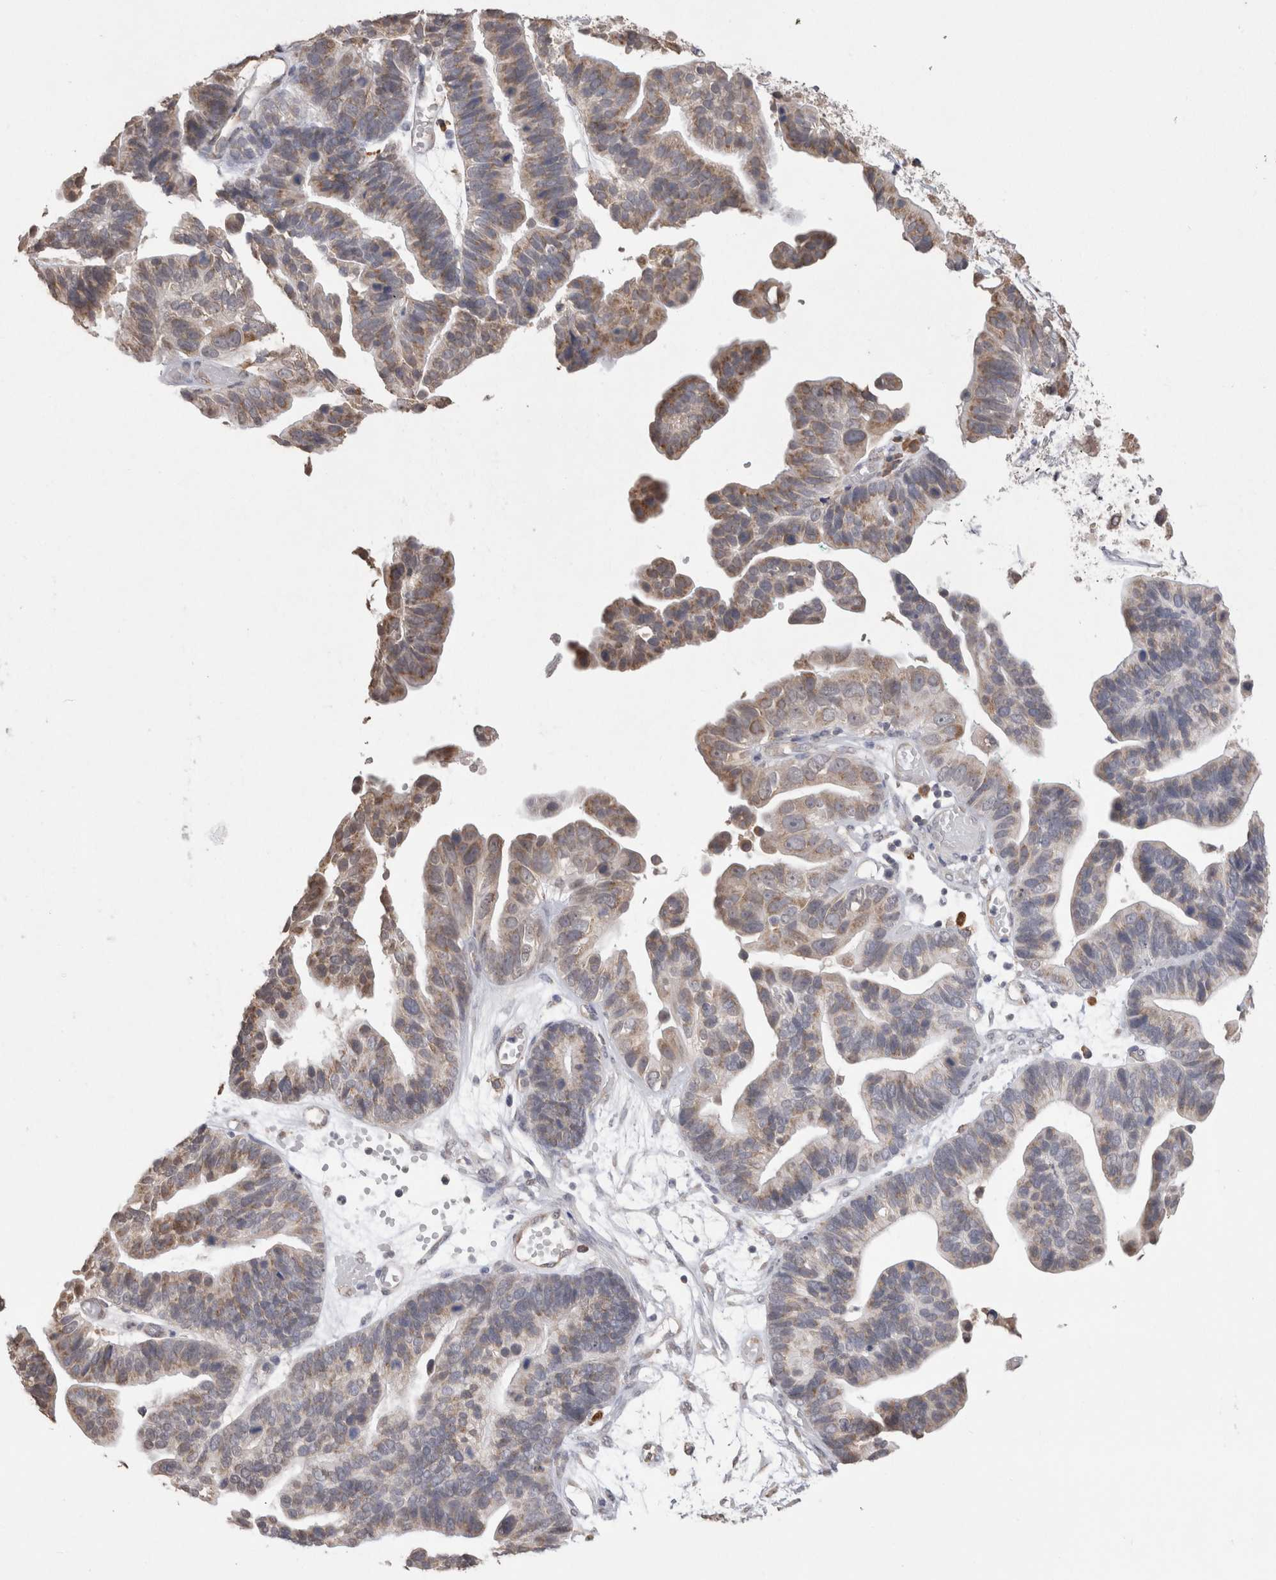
{"staining": {"intensity": "weak", "quantity": ">75%", "location": "cytoplasmic/membranous"}, "tissue": "ovarian cancer", "cell_type": "Tumor cells", "image_type": "cancer", "snomed": [{"axis": "morphology", "description": "Cystadenocarcinoma, serous, NOS"}, {"axis": "topography", "description": "Ovary"}], "caption": "DAB (3,3'-diaminobenzidine) immunohistochemical staining of ovarian serous cystadenocarcinoma reveals weak cytoplasmic/membranous protein expression in approximately >75% of tumor cells.", "gene": "NOMO1", "patient": {"sex": "female", "age": 56}}